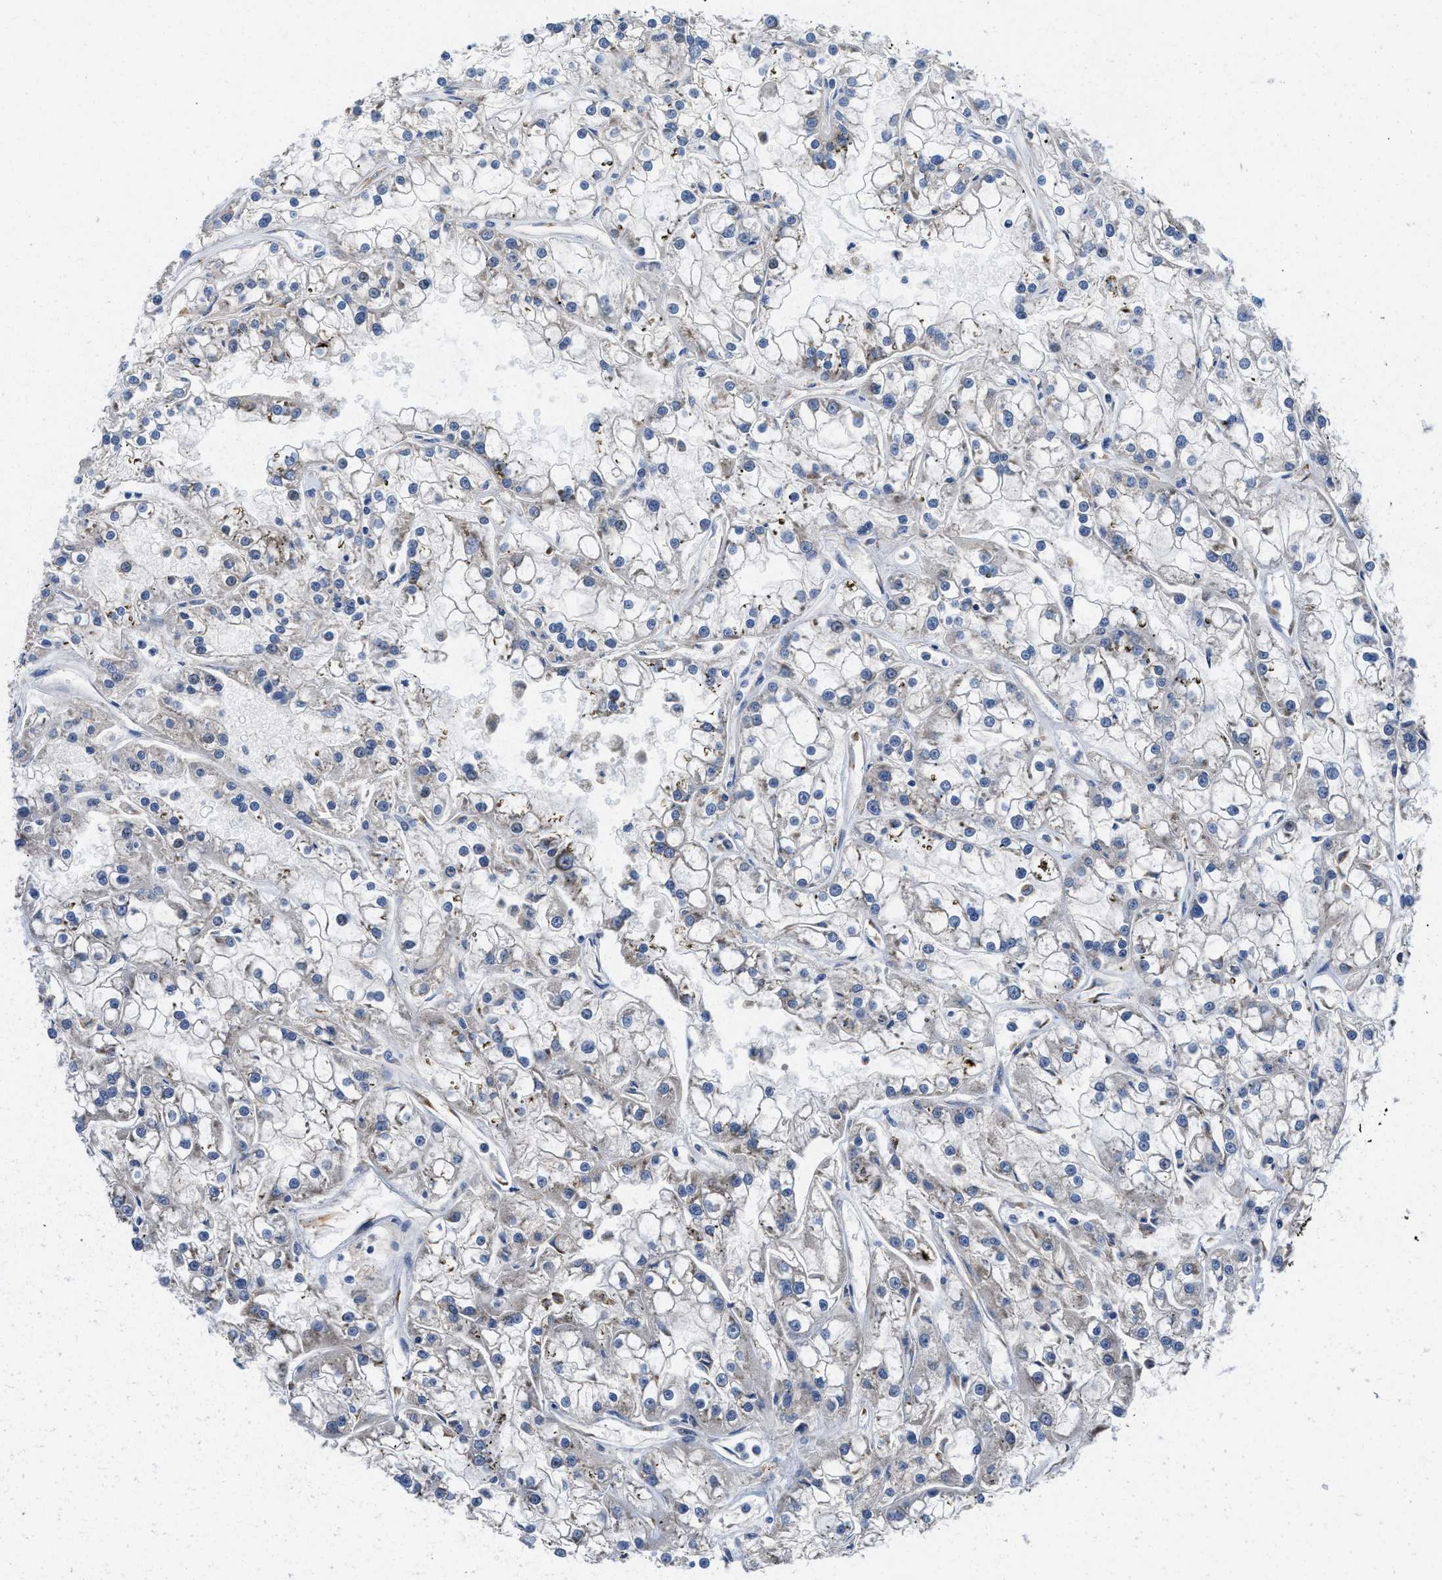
{"staining": {"intensity": "weak", "quantity": "<25%", "location": "cytoplasmic/membranous"}, "tissue": "renal cancer", "cell_type": "Tumor cells", "image_type": "cancer", "snomed": [{"axis": "morphology", "description": "Adenocarcinoma, NOS"}, {"axis": "topography", "description": "Kidney"}], "caption": "Immunohistochemical staining of human renal adenocarcinoma demonstrates no significant expression in tumor cells.", "gene": "IKBKE", "patient": {"sex": "female", "age": 52}}